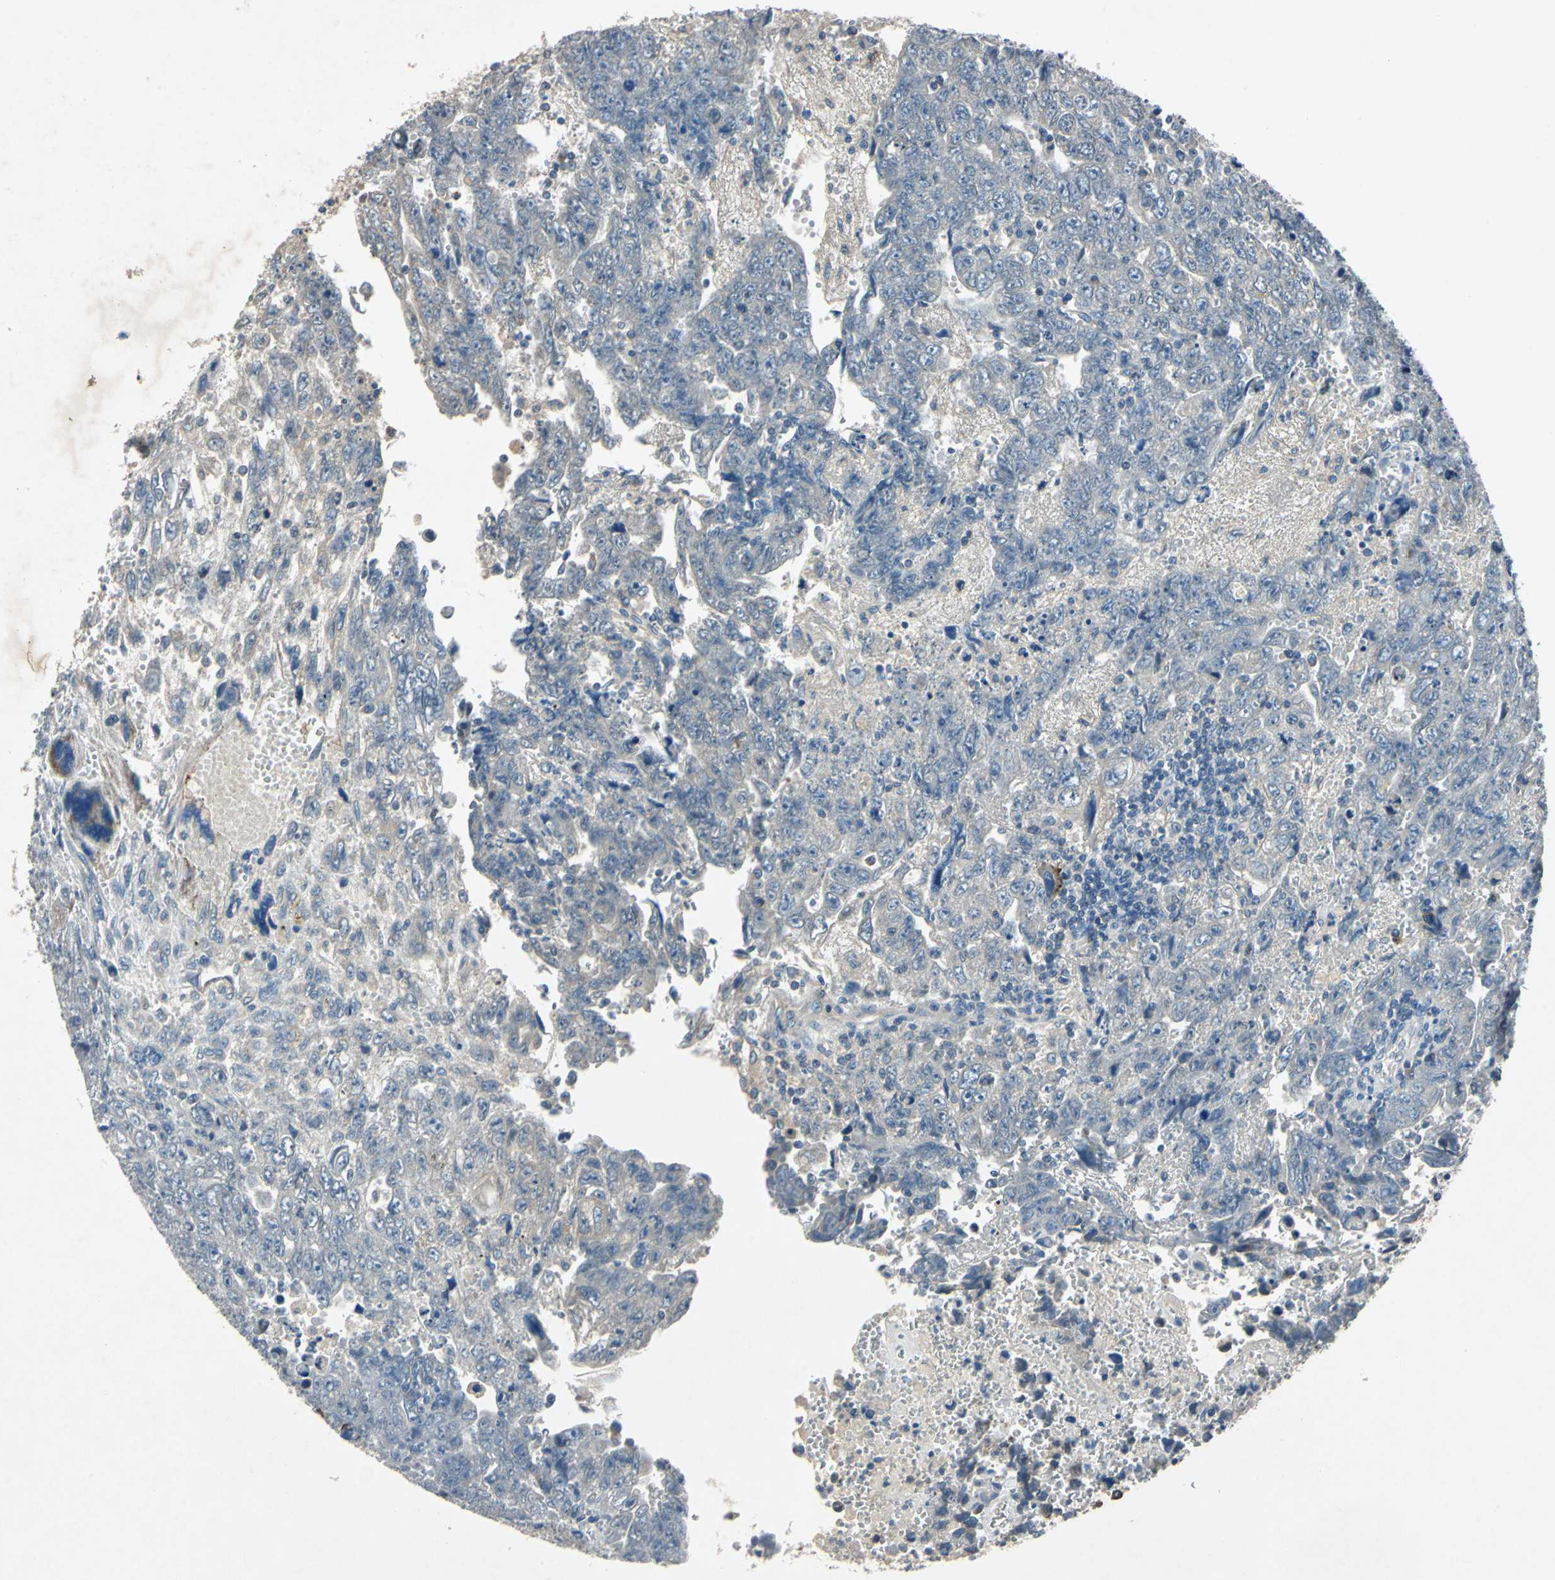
{"staining": {"intensity": "negative", "quantity": "none", "location": "none"}, "tissue": "testis cancer", "cell_type": "Tumor cells", "image_type": "cancer", "snomed": [{"axis": "morphology", "description": "Carcinoma, Embryonal, NOS"}, {"axis": "topography", "description": "Testis"}], "caption": "DAB immunohistochemical staining of human testis embryonal carcinoma shows no significant staining in tumor cells.", "gene": "SLC2A13", "patient": {"sex": "male", "age": 28}}